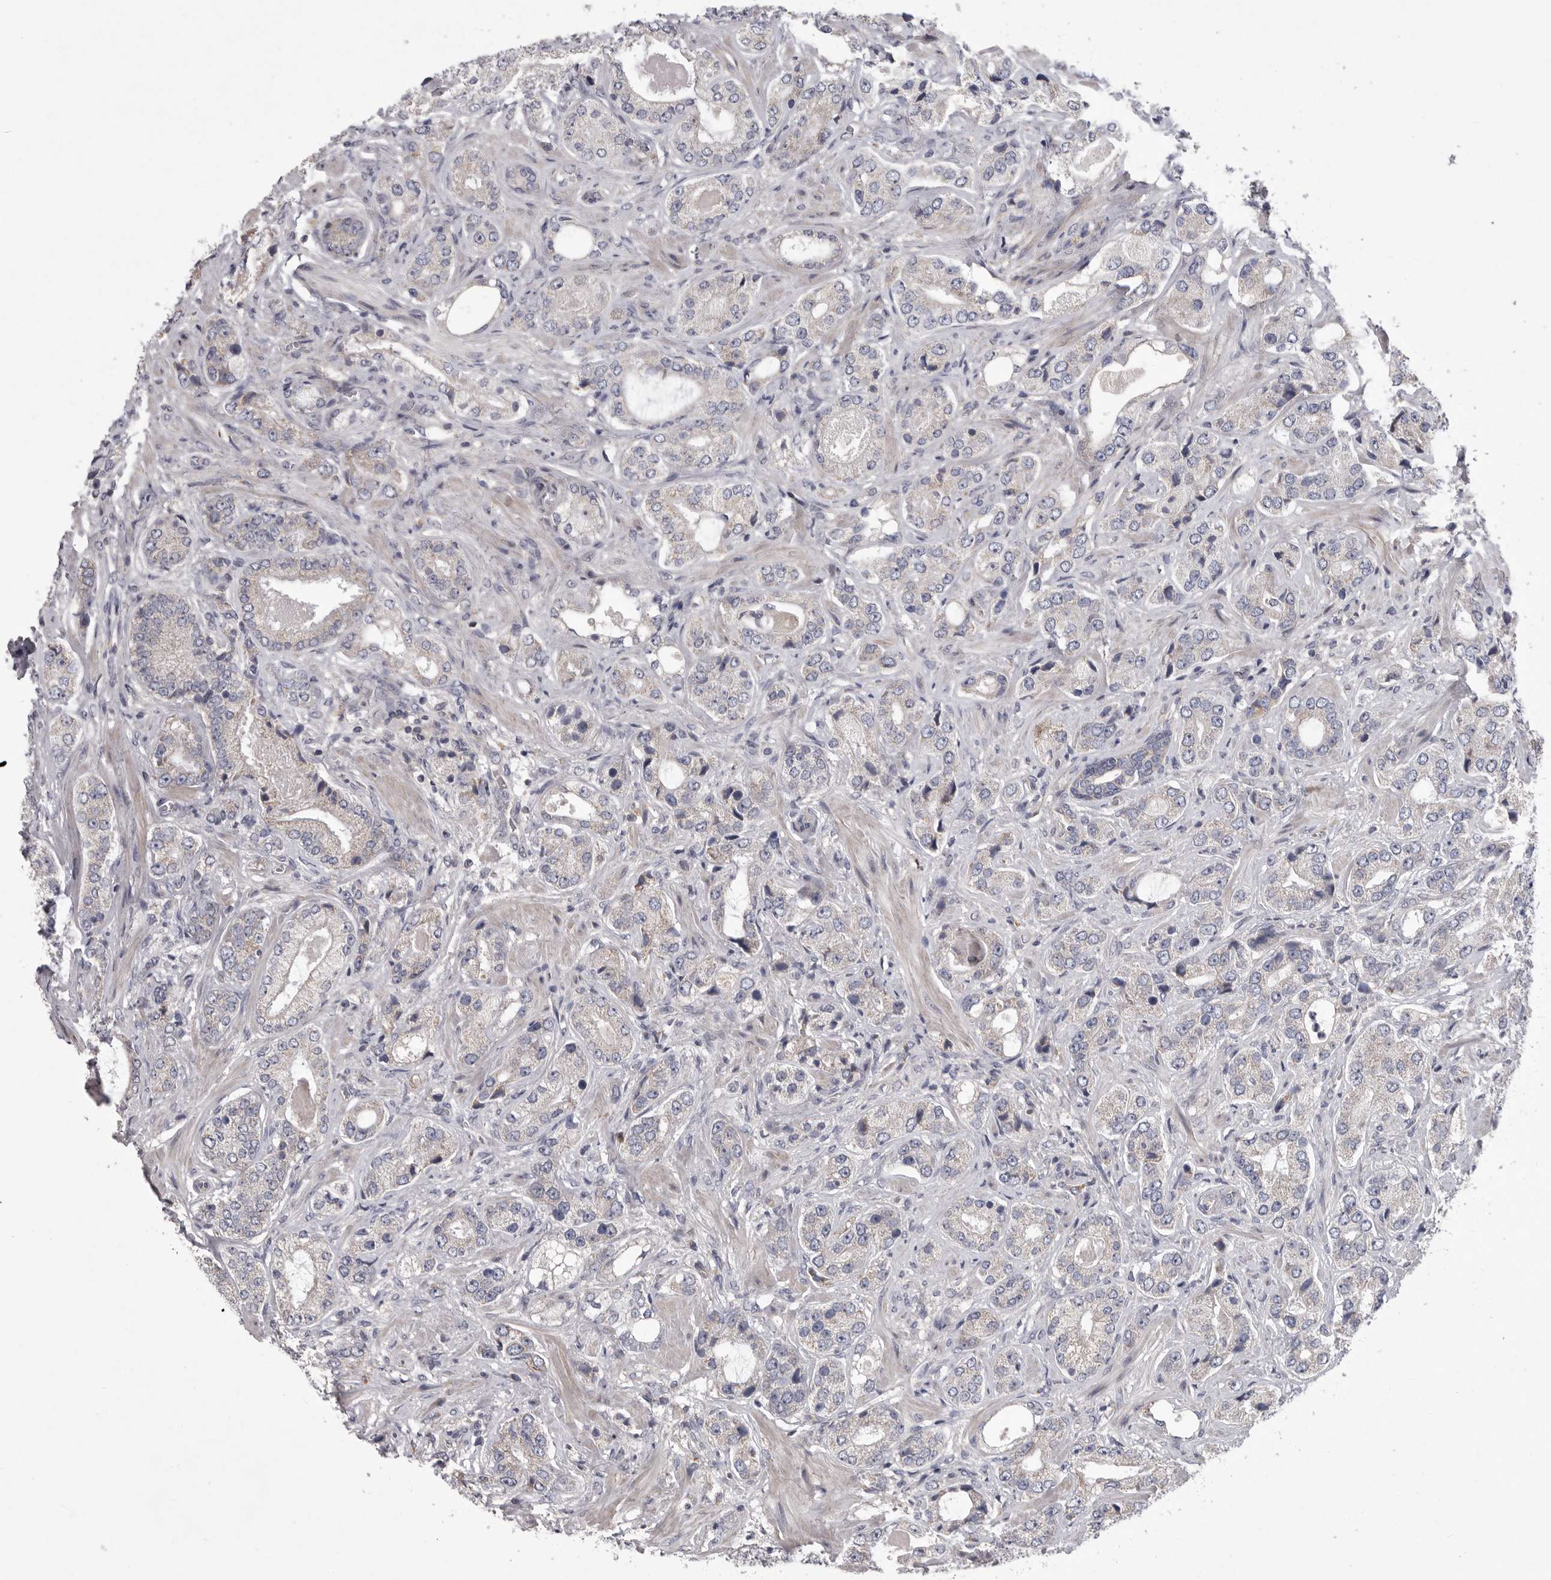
{"staining": {"intensity": "negative", "quantity": "none", "location": "none"}, "tissue": "prostate cancer", "cell_type": "Tumor cells", "image_type": "cancer", "snomed": [{"axis": "morphology", "description": "Normal tissue, NOS"}, {"axis": "morphology", "description": "Adenocarcinoma, High grade"}, {"axis": "topography", "description": "Prostate"}, {"axis": "topography", "description": "Peripheral nerve tissue"}], "caption": "Adenocarcinoma (high-grade) (prostate) stained for a protein using IHC exhibits no positivity tumor cells.", "gene": "CRP", "patient": {"sex": "male", "age": 59}}